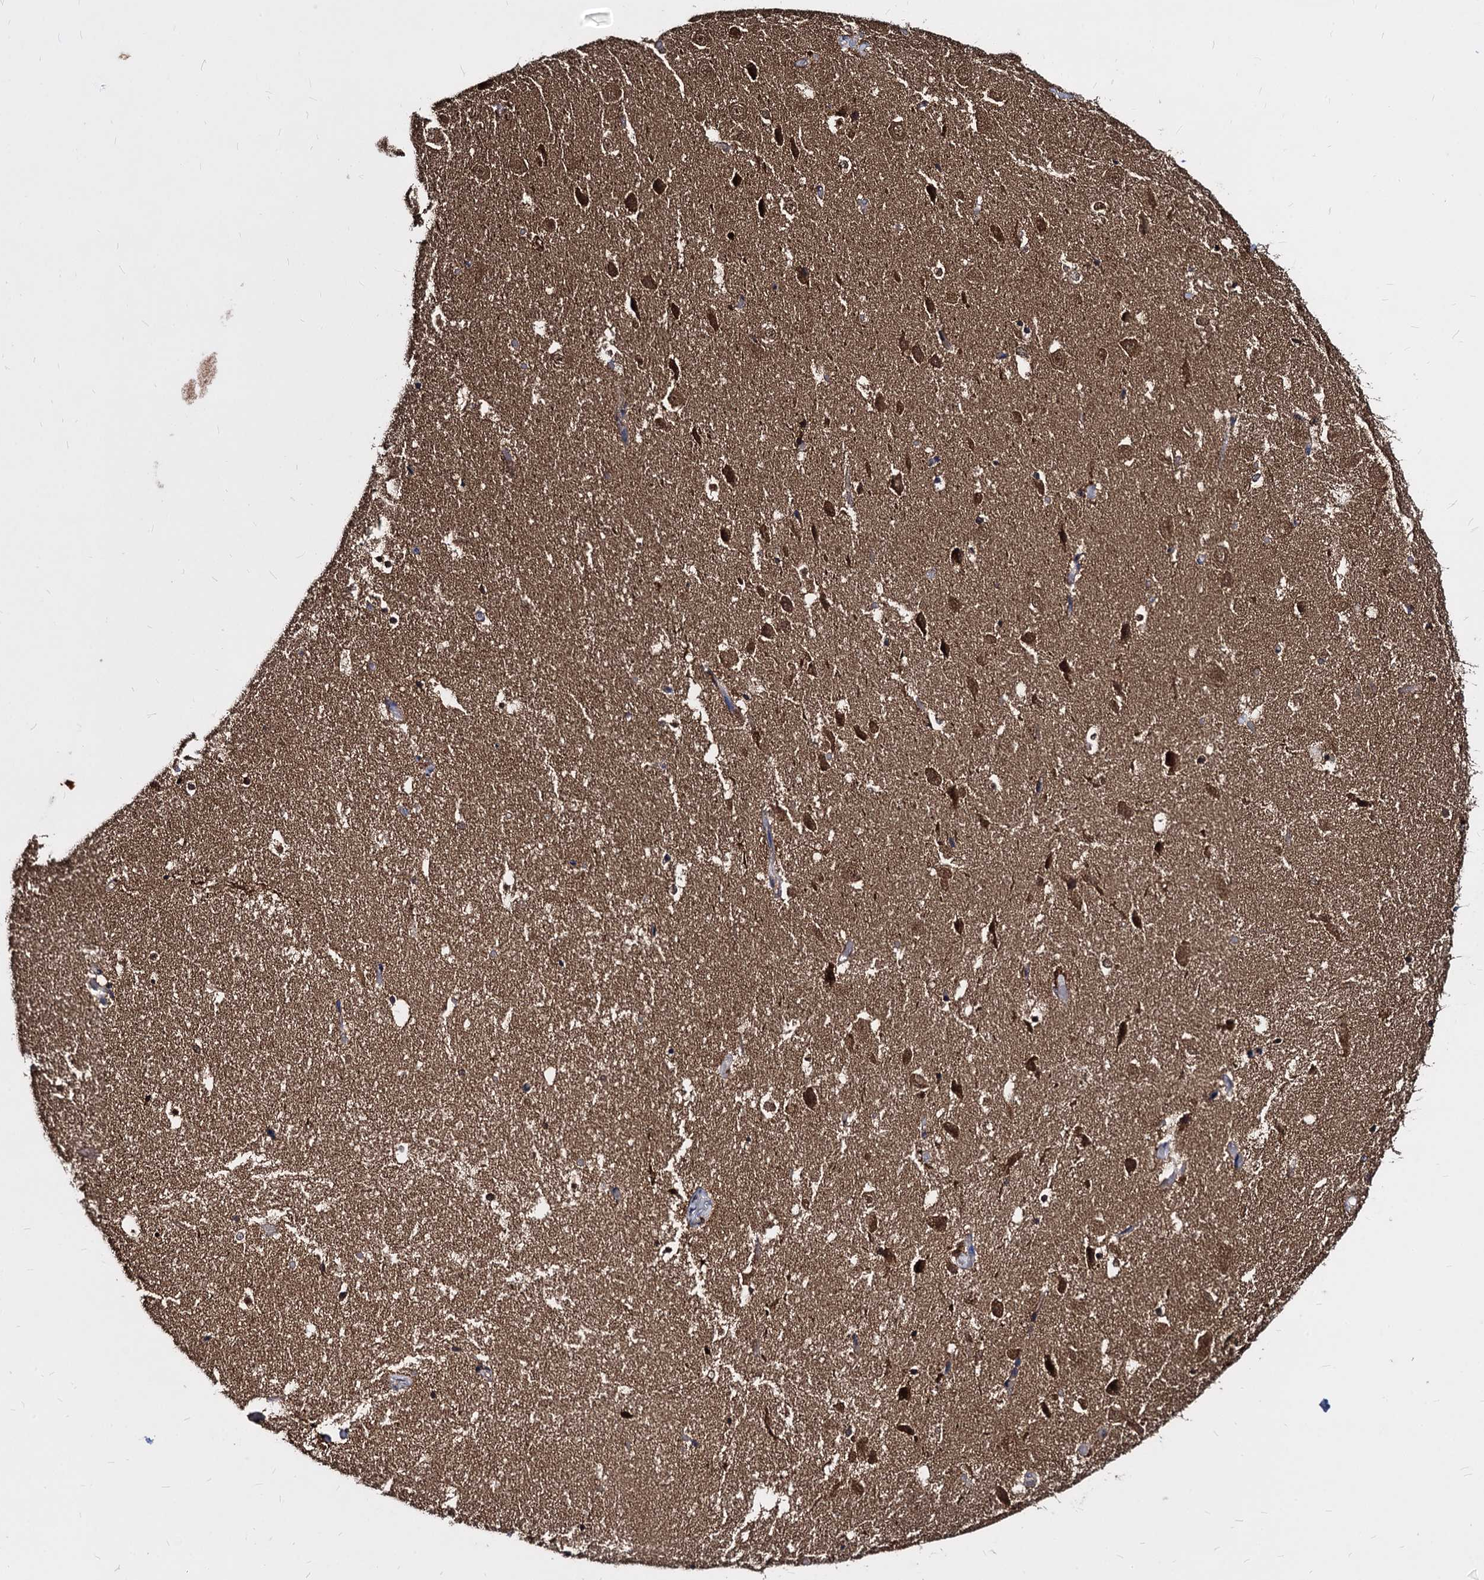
{"staining": {"intensity": "negative", "quantity": "none", "location": "none"}, "tissue": "hippocampus", "cell_type": "Glial cells", "image_type": "normal", "snomed": [{"axis": "morphology", "description": "Normal tissue, NOS"}, {"axis": "topography", "description": "Hippocampus"}], "caption": "Unremarkable hippocampus was stained to show a protein in brown. There is no significant staining in glial cells. (DAB (3,3'-diaminobenzidine) immunohistochemistry (IHC), high magnification).", "gene": "NME1", "patient": {"sex": "female", "age": 52}}